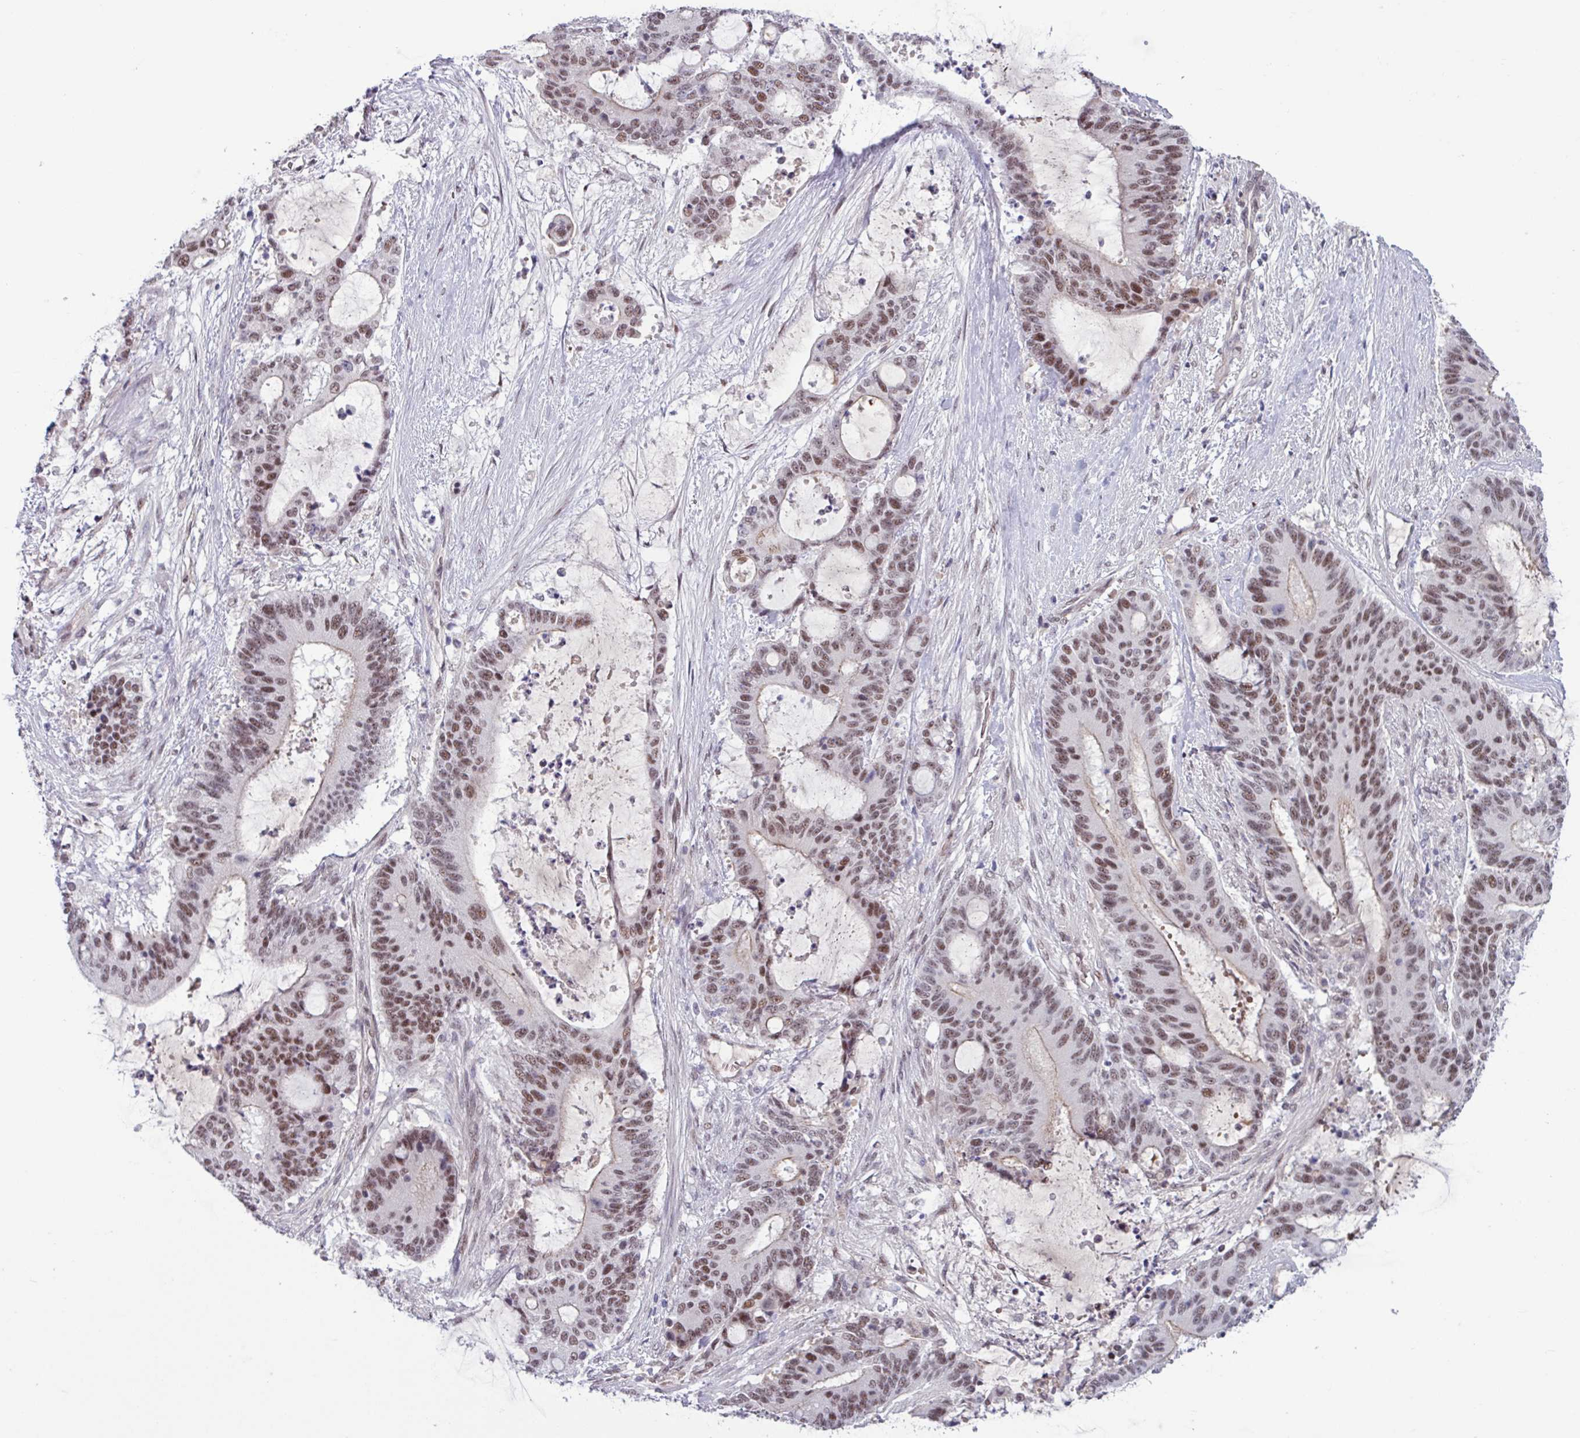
{"staining": {"intensity": "moderate", "quantity": ">75%", "location": "nuclear"}, "tissue": "liver cancer", "cell_type": "Tumor cells", "image_type": "cancer", "snomed": [{"axis": "morphology", "description": "Normal tissue, NOS"}, {"axis": "morphology", "description": "Cholangiocarcinoma"}, {"axis": "topography", "description": "Liver"}, {"axis": "topography", "description": "Peripheral nerve tissue"}], "caption": "Immunohistochemical staining of human liver cancer demonstrates moderate nuclear protein positivity in approximately >75% of tumor cells.", "gene": "ZNF575", "patient": {"sex": "female", "age": 73}}